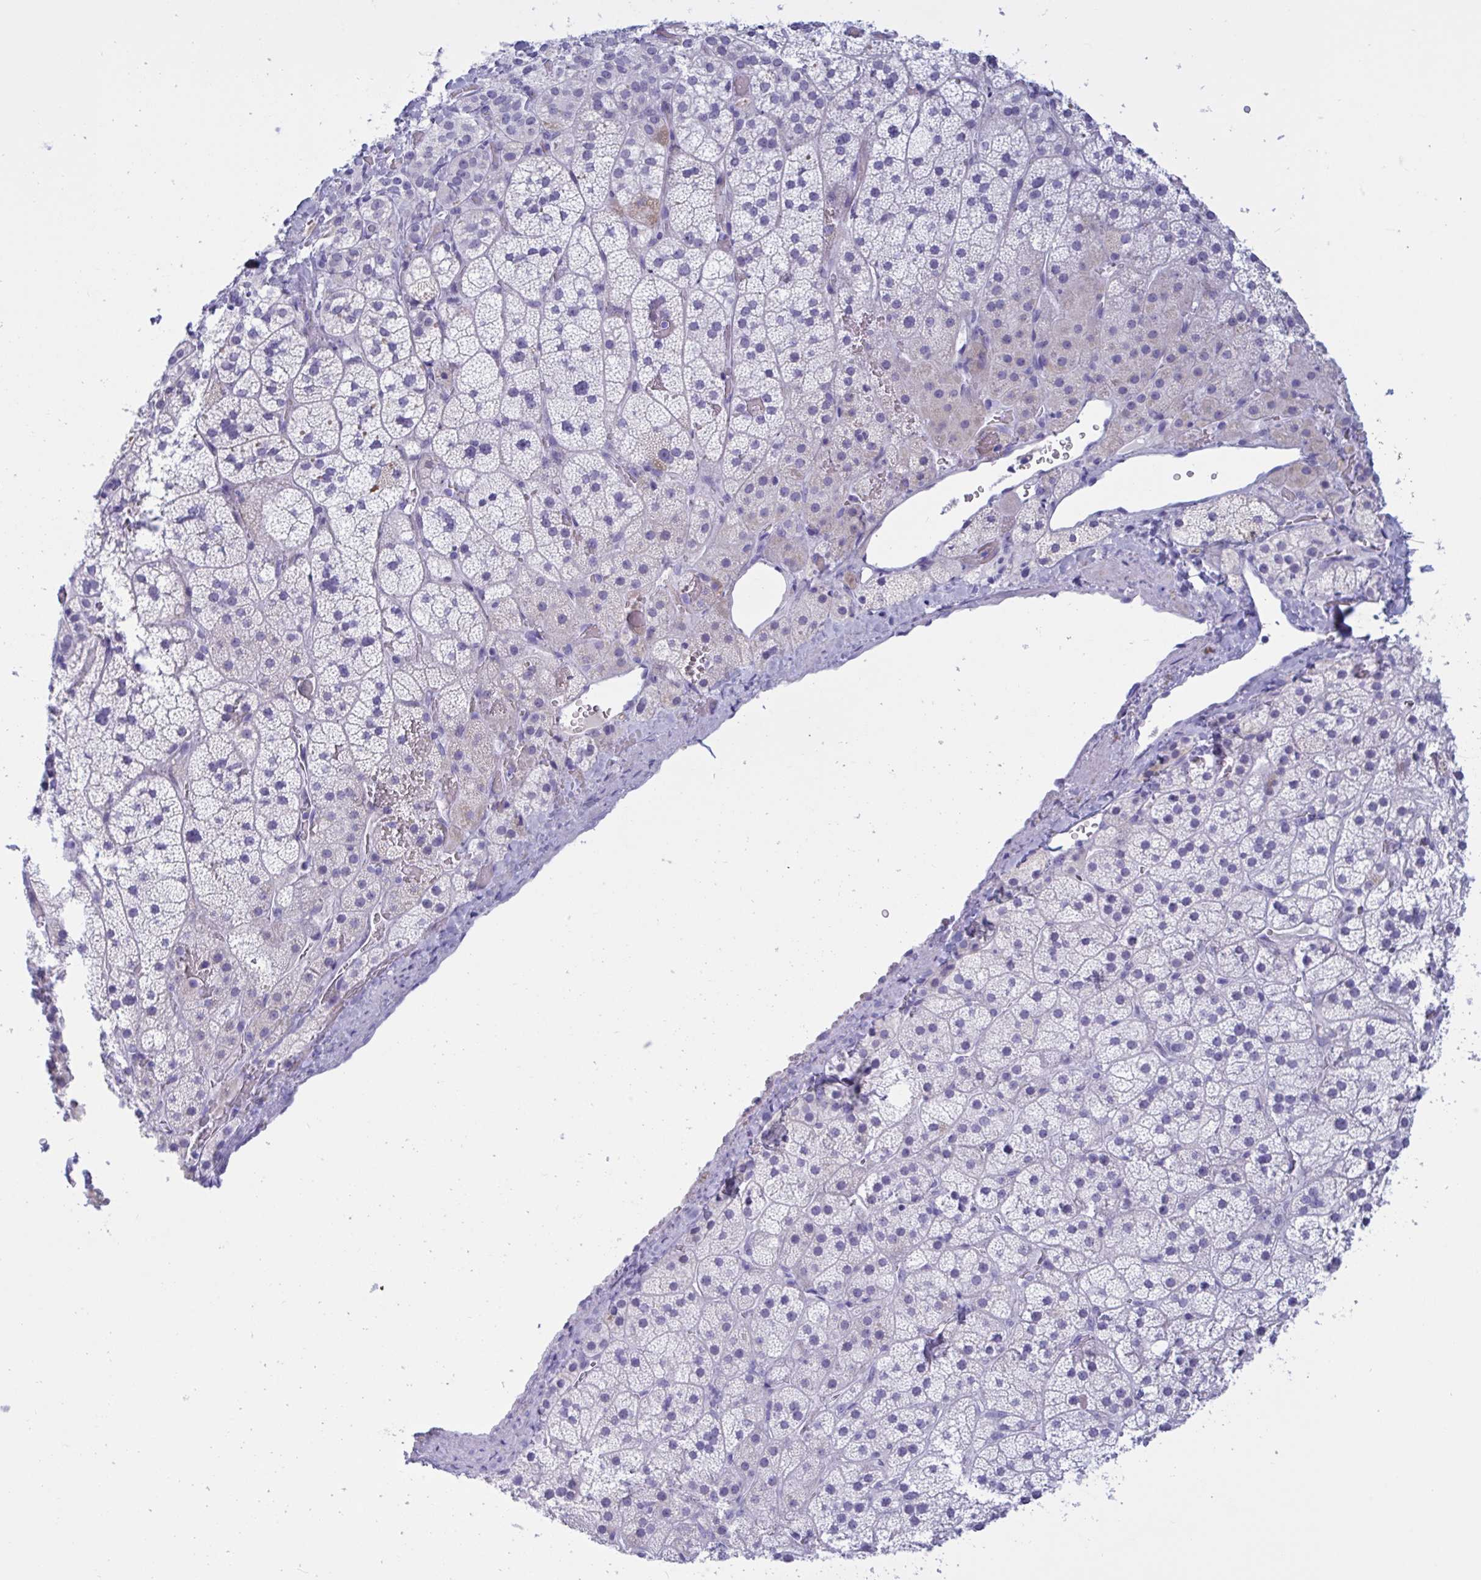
{"staining": {"intensity": "weak", "quantity": "<25%", "location": "cytoplasmic/membranous"}, "tissue": "adrenal gland", "cell_type": "Glandular cells", "image_type": "normal", "snomed": [{"axis": "morphology", "description": "Normal tissue, NOS"}, {"axis": "topography", "description": "Adrenal gland"}], "caption": "A micrograph of human adrenal gland is negative for staining in glandular cells.", "gene": "OXLD1", "patient": {"sex": "male", "age": 57}}